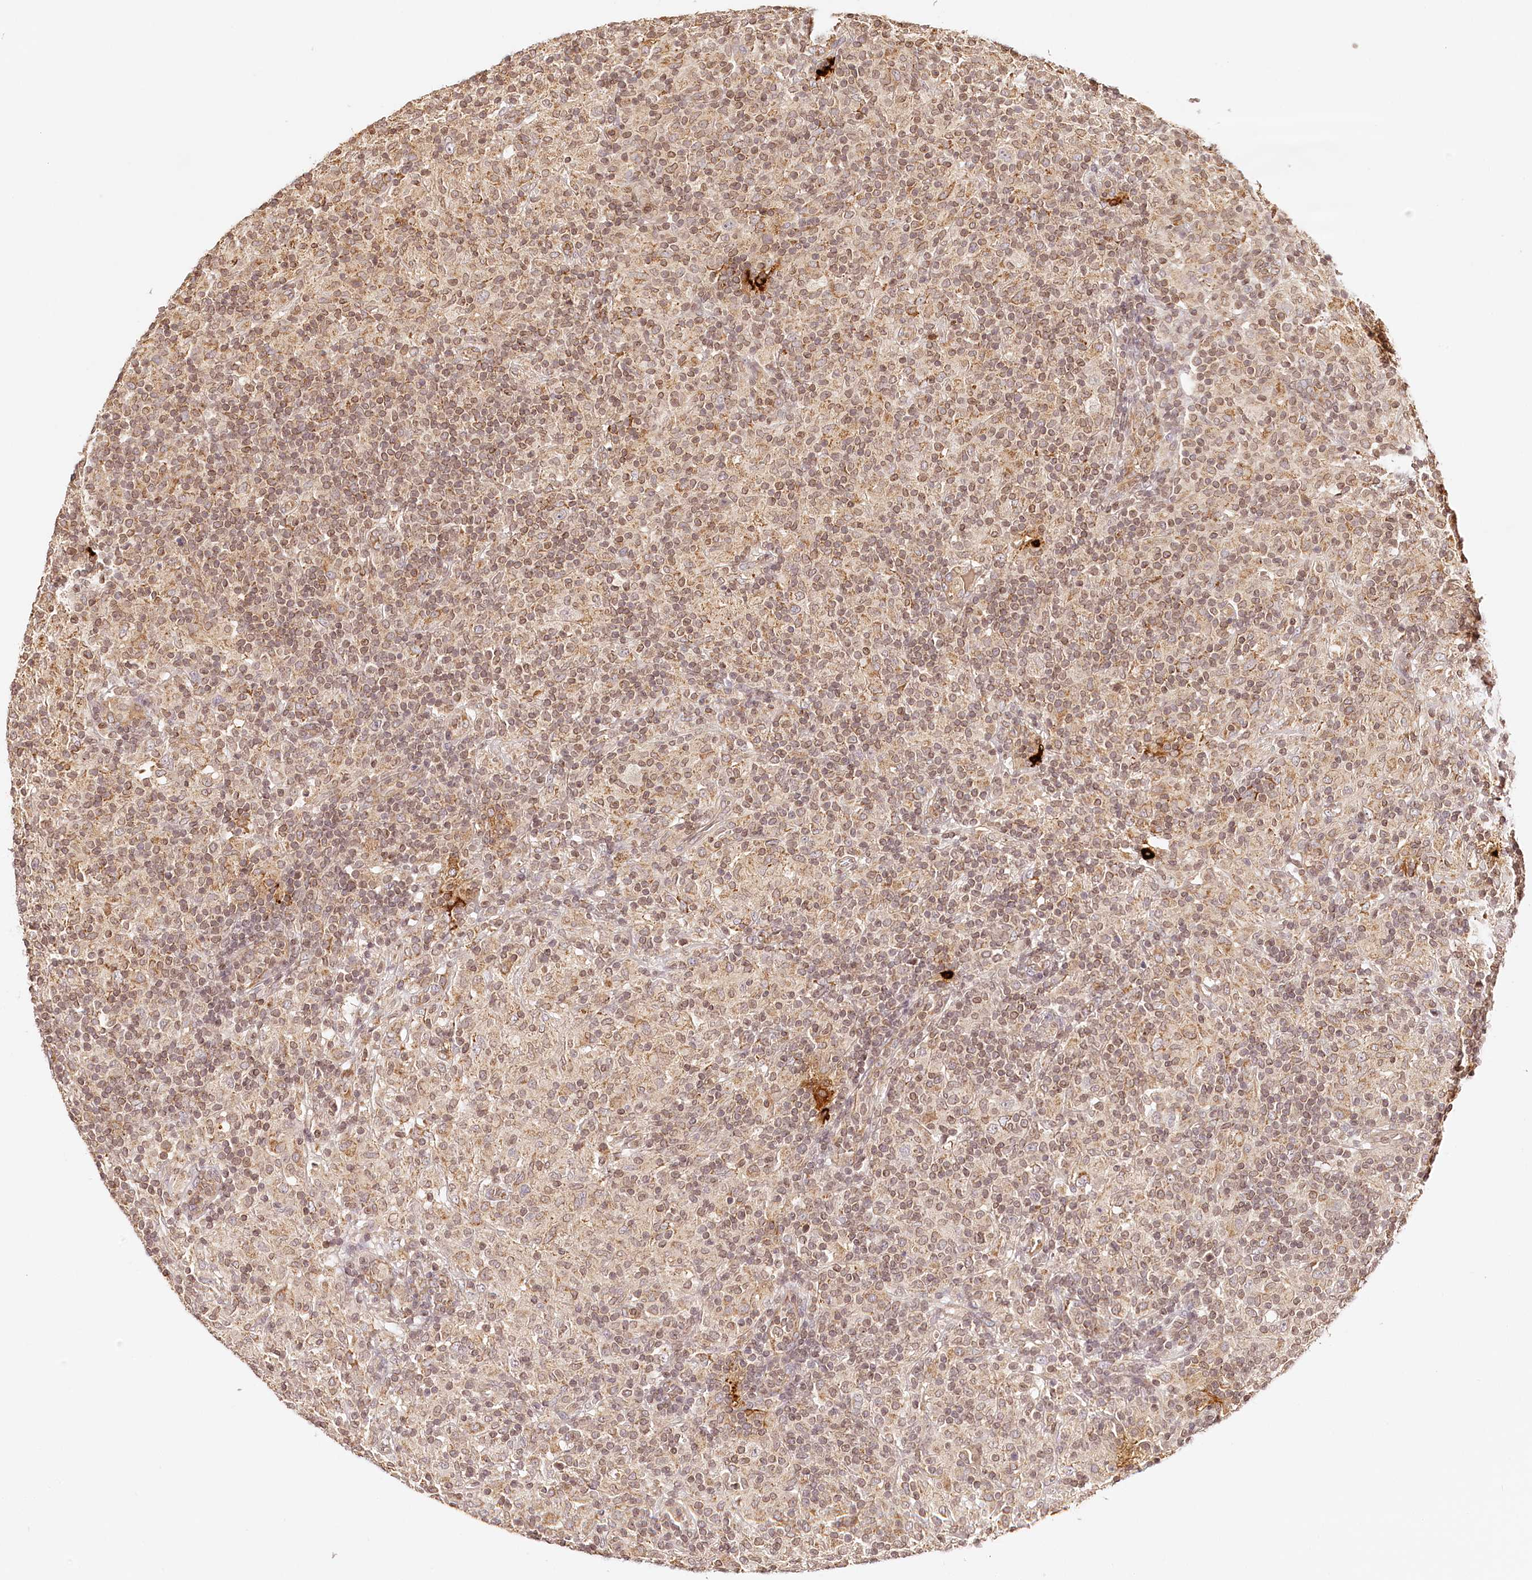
{"staining": {"intensity": "weak", "quantity": "<25%", "location": "cytoplasmic/membranous"}, "tissue": "lymphoma", "cell_type": "Tumor cells", "image_type": "cancer", "snomed": [{"axis": "morphology", "description": "Hodgkin's disease, NOS"}, {"axis": "topography", "description": "Lymph node"}], "caption": "An immunohistochemistry (IHC) micrograph of lymphoma is shown. There is no staining in tumor cells of lymphoma.", "gene": "SYNGR1", "patient": {"sex": "male", "age": 70}}